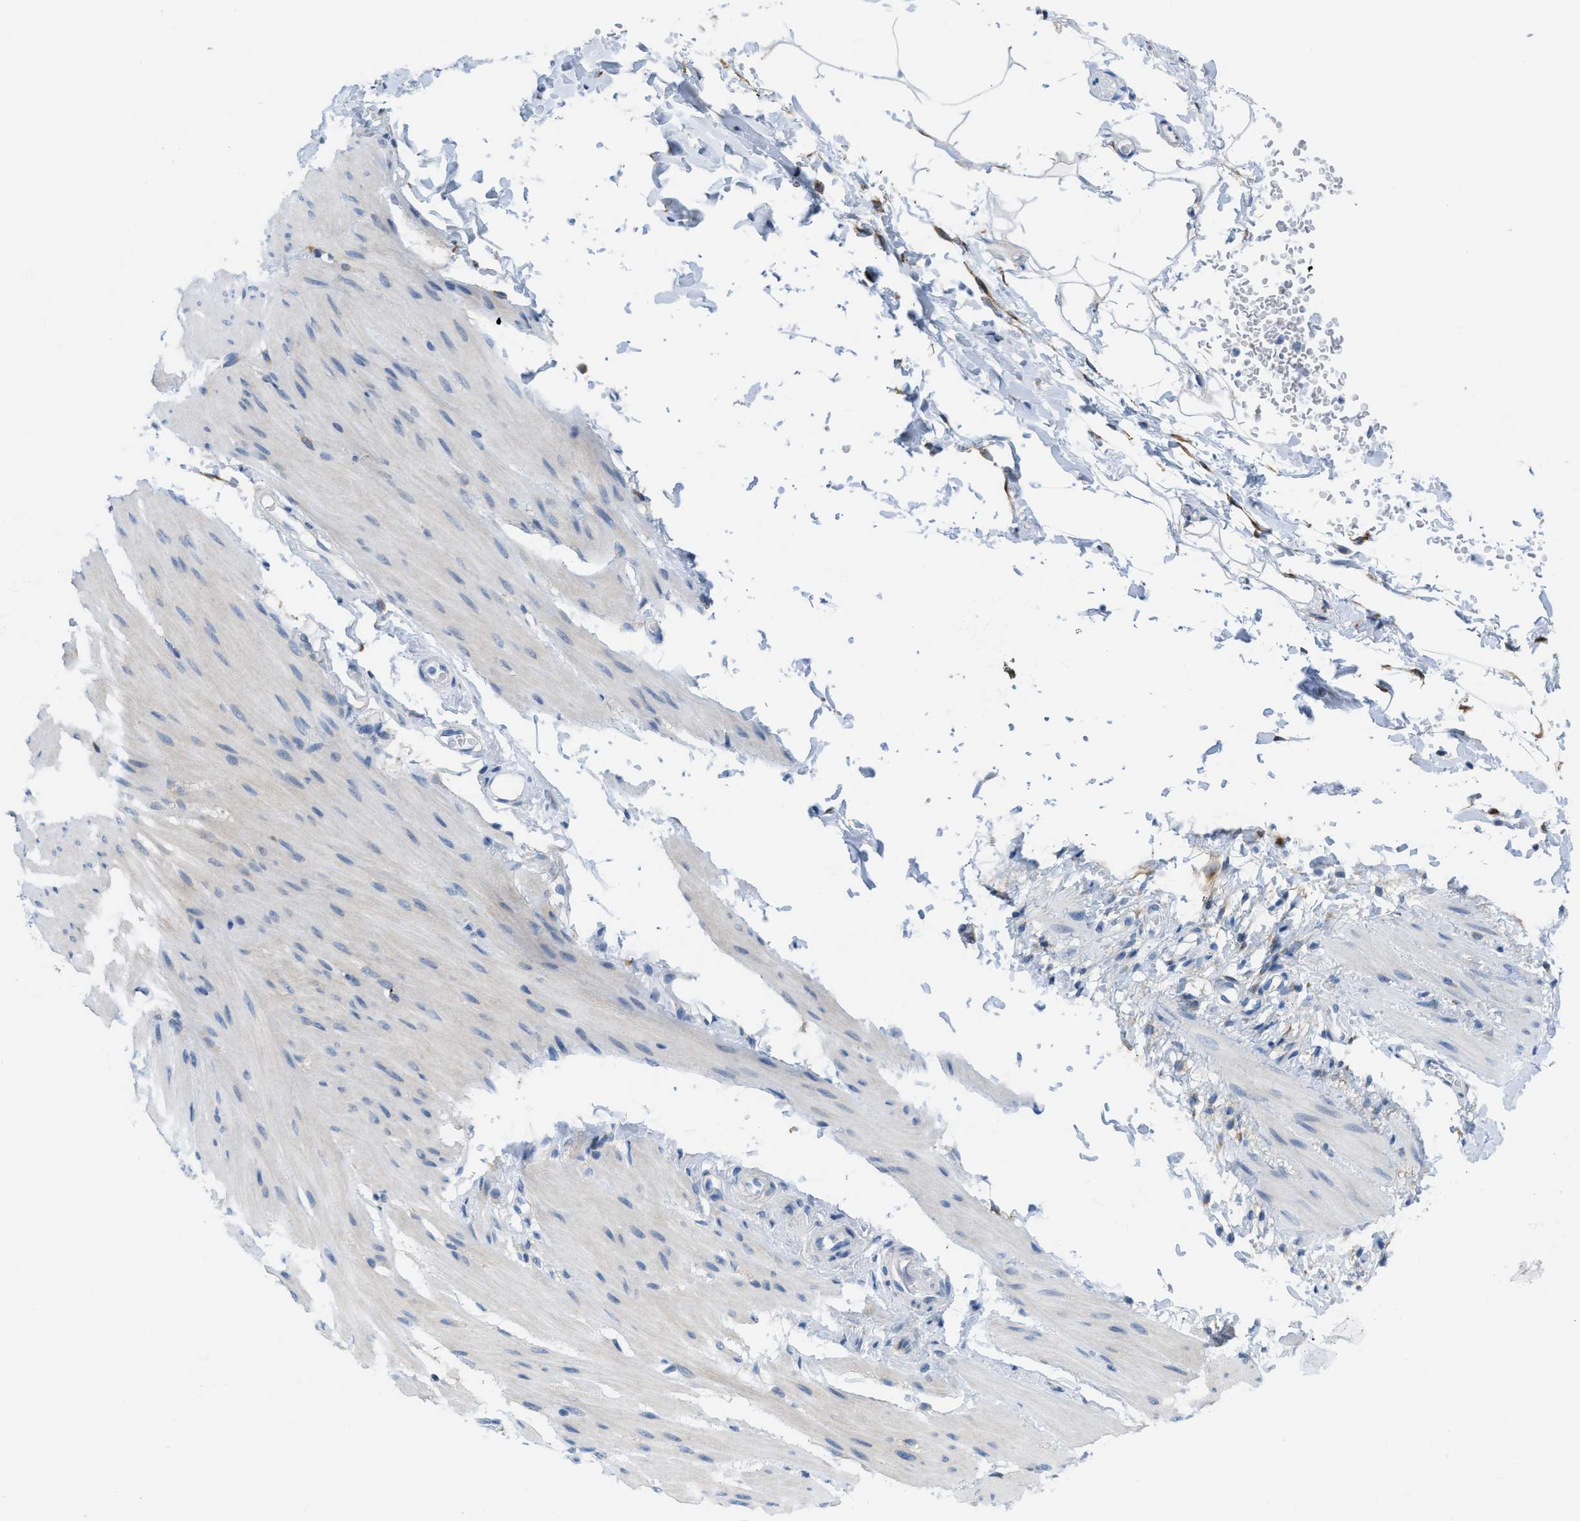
{"staining": {"intensity": "weak", "quantity": "<25%", "location": "cytoplasmic/membranous"}, "tissue": "smooth muscle", "cell_type": "Smooth muscle cells", "image_type": "normal", "snomed": [{"axis": "morphology", "description": "Normal tissue, NOS"}, {"axis": "topography", "description": "Smooth muscle"}, {"axis": "topography", "description": "Colon"}], "caption": "Immunohistochemistry micrograph of normal smooth muscle: smooth muscle stained with DAB (3,3'-diaminobenzidine) shows no significant protein positivity in smooth muscle cells. The staining is performed using DAB (3,3'-diaminobenzidine) brown chromogen with nuclei counter-stained in using hematoxylin.", "gene": "ASGR1", "patient": {"sex": "male", "age": 67}}